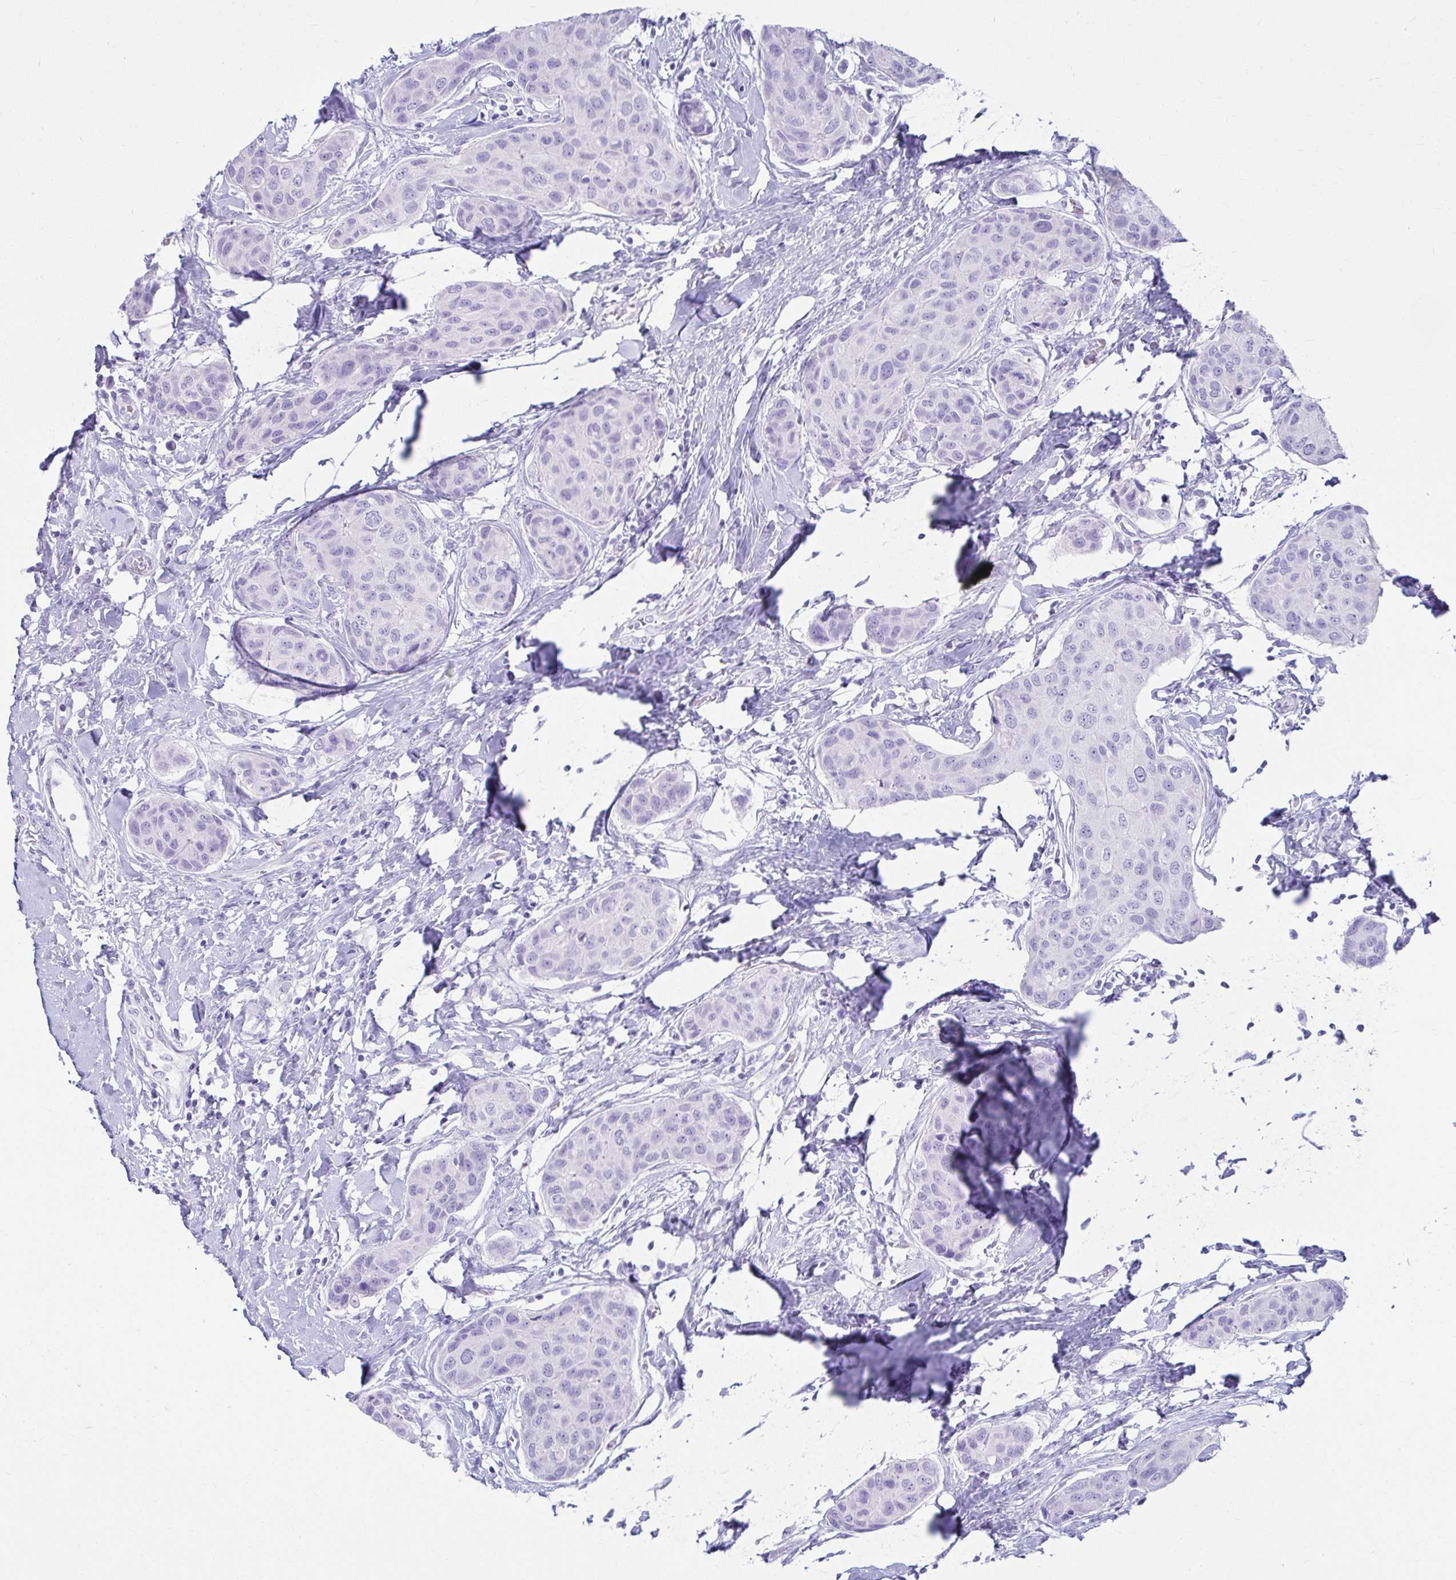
{"staining": {"intensity": "negative", "quantity": "none", "location": "none"}, "tissue": "breast cancer", "cell_type": "Tumor cells", "image_type": "cancer", "snomed": [{"axis": "morphology", "description": "Duct carcinoma"}, {"axis": "topography", "description": "Breast"}], "caption": "IHC image of neoplastic tissue: human breast intraductal carcinoma stained with DAB displays no significant protein staining in tumor cells.", "gene": "ATP4B", "patient": {"sex": "female", "age": 80}}